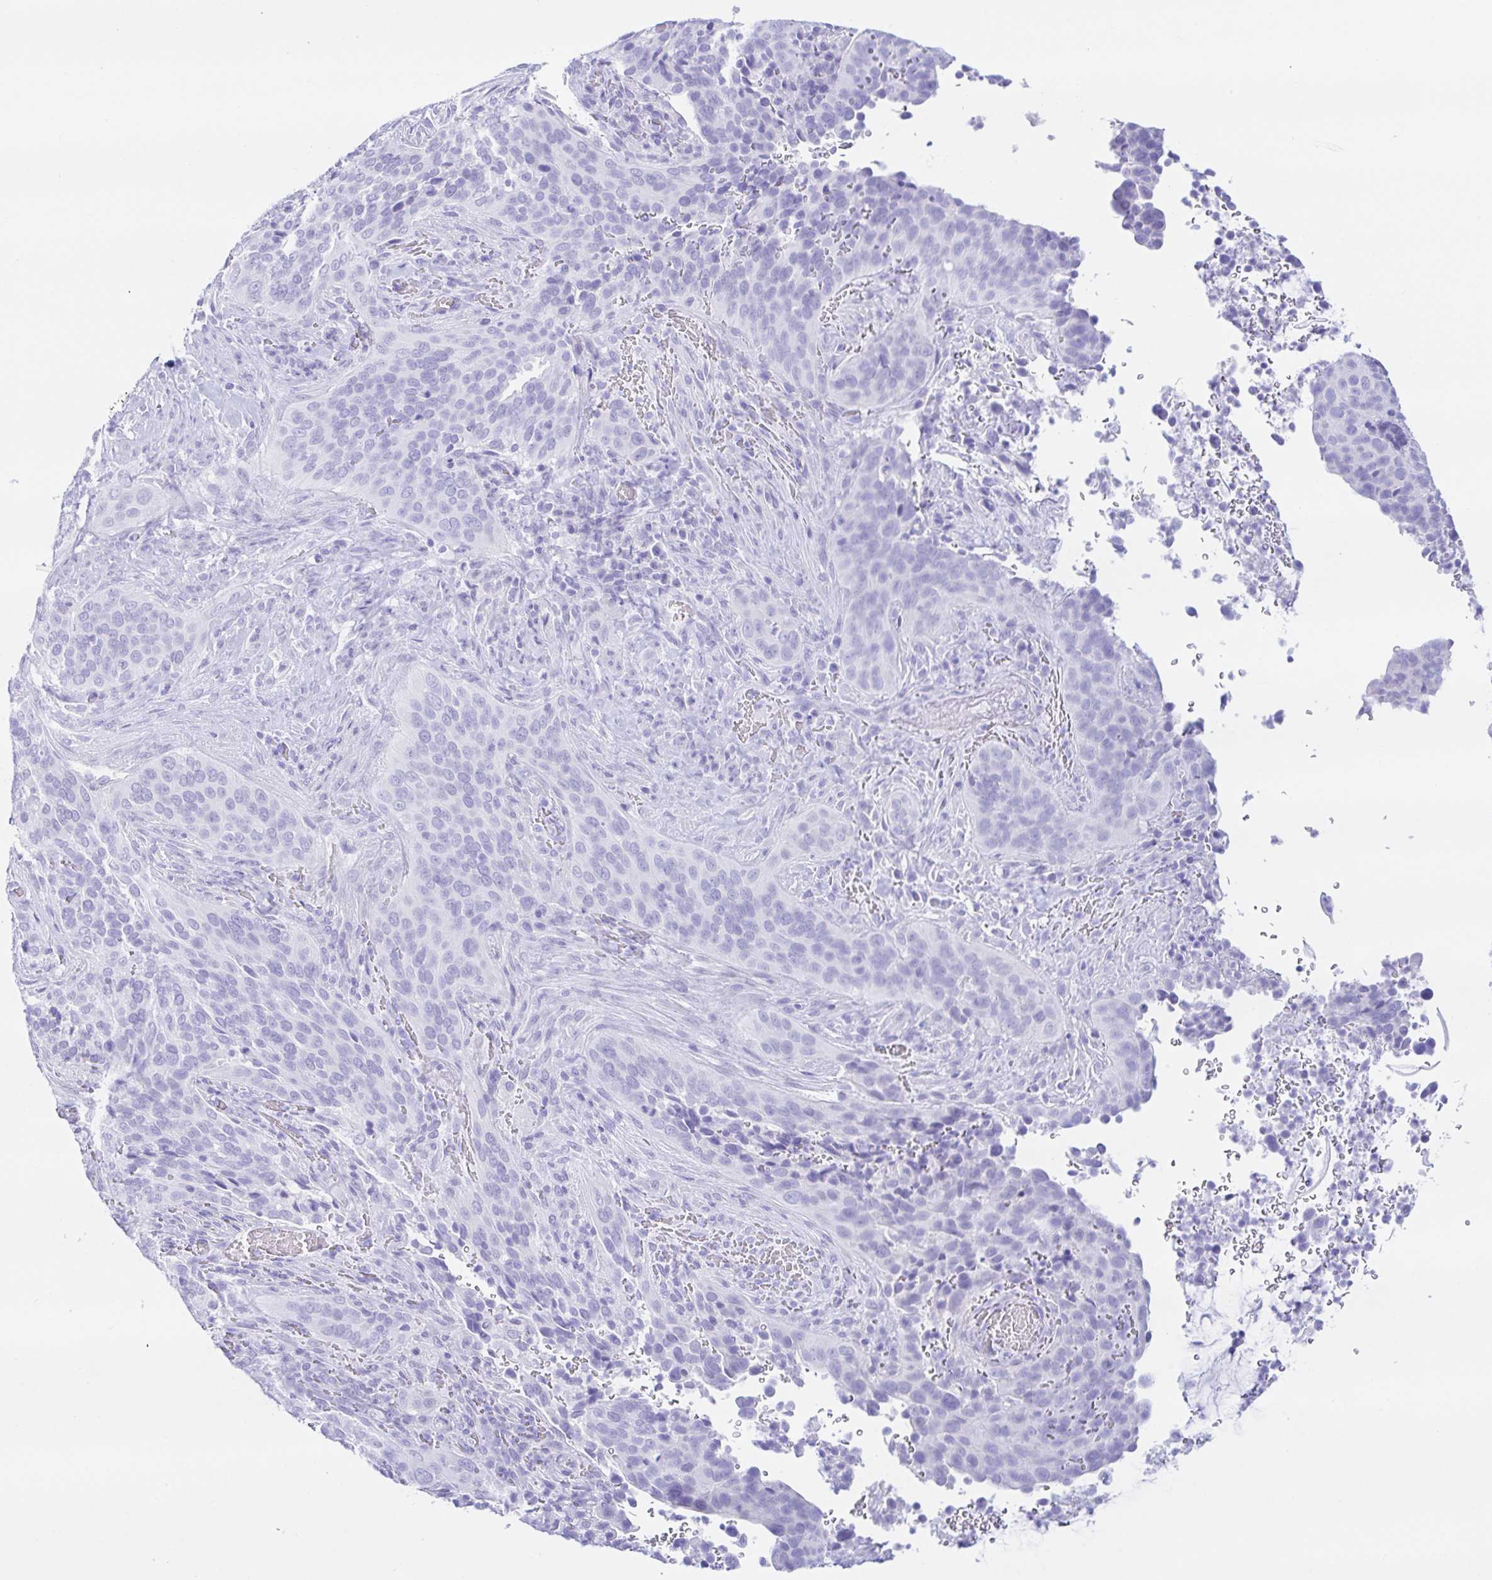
{"staining": {"intensity": "negative", "quantity": "none", "location": "none"}, "tissue": "cervical cancer", "cell_type": "Tumor cells", "image_type": "cancer", "snomed": [{"axis": "morphology", "description": "Squamous cell carcinoma, NOS"}, {"axis": "topography", "description": "Cervix"}], "caption": "Micrograph shows no significant protein positivity in tumor cells of squamous cell carcinoma (cervical).", "gene": "PAX8", "patient": {"sex": "female", "age": 38}}